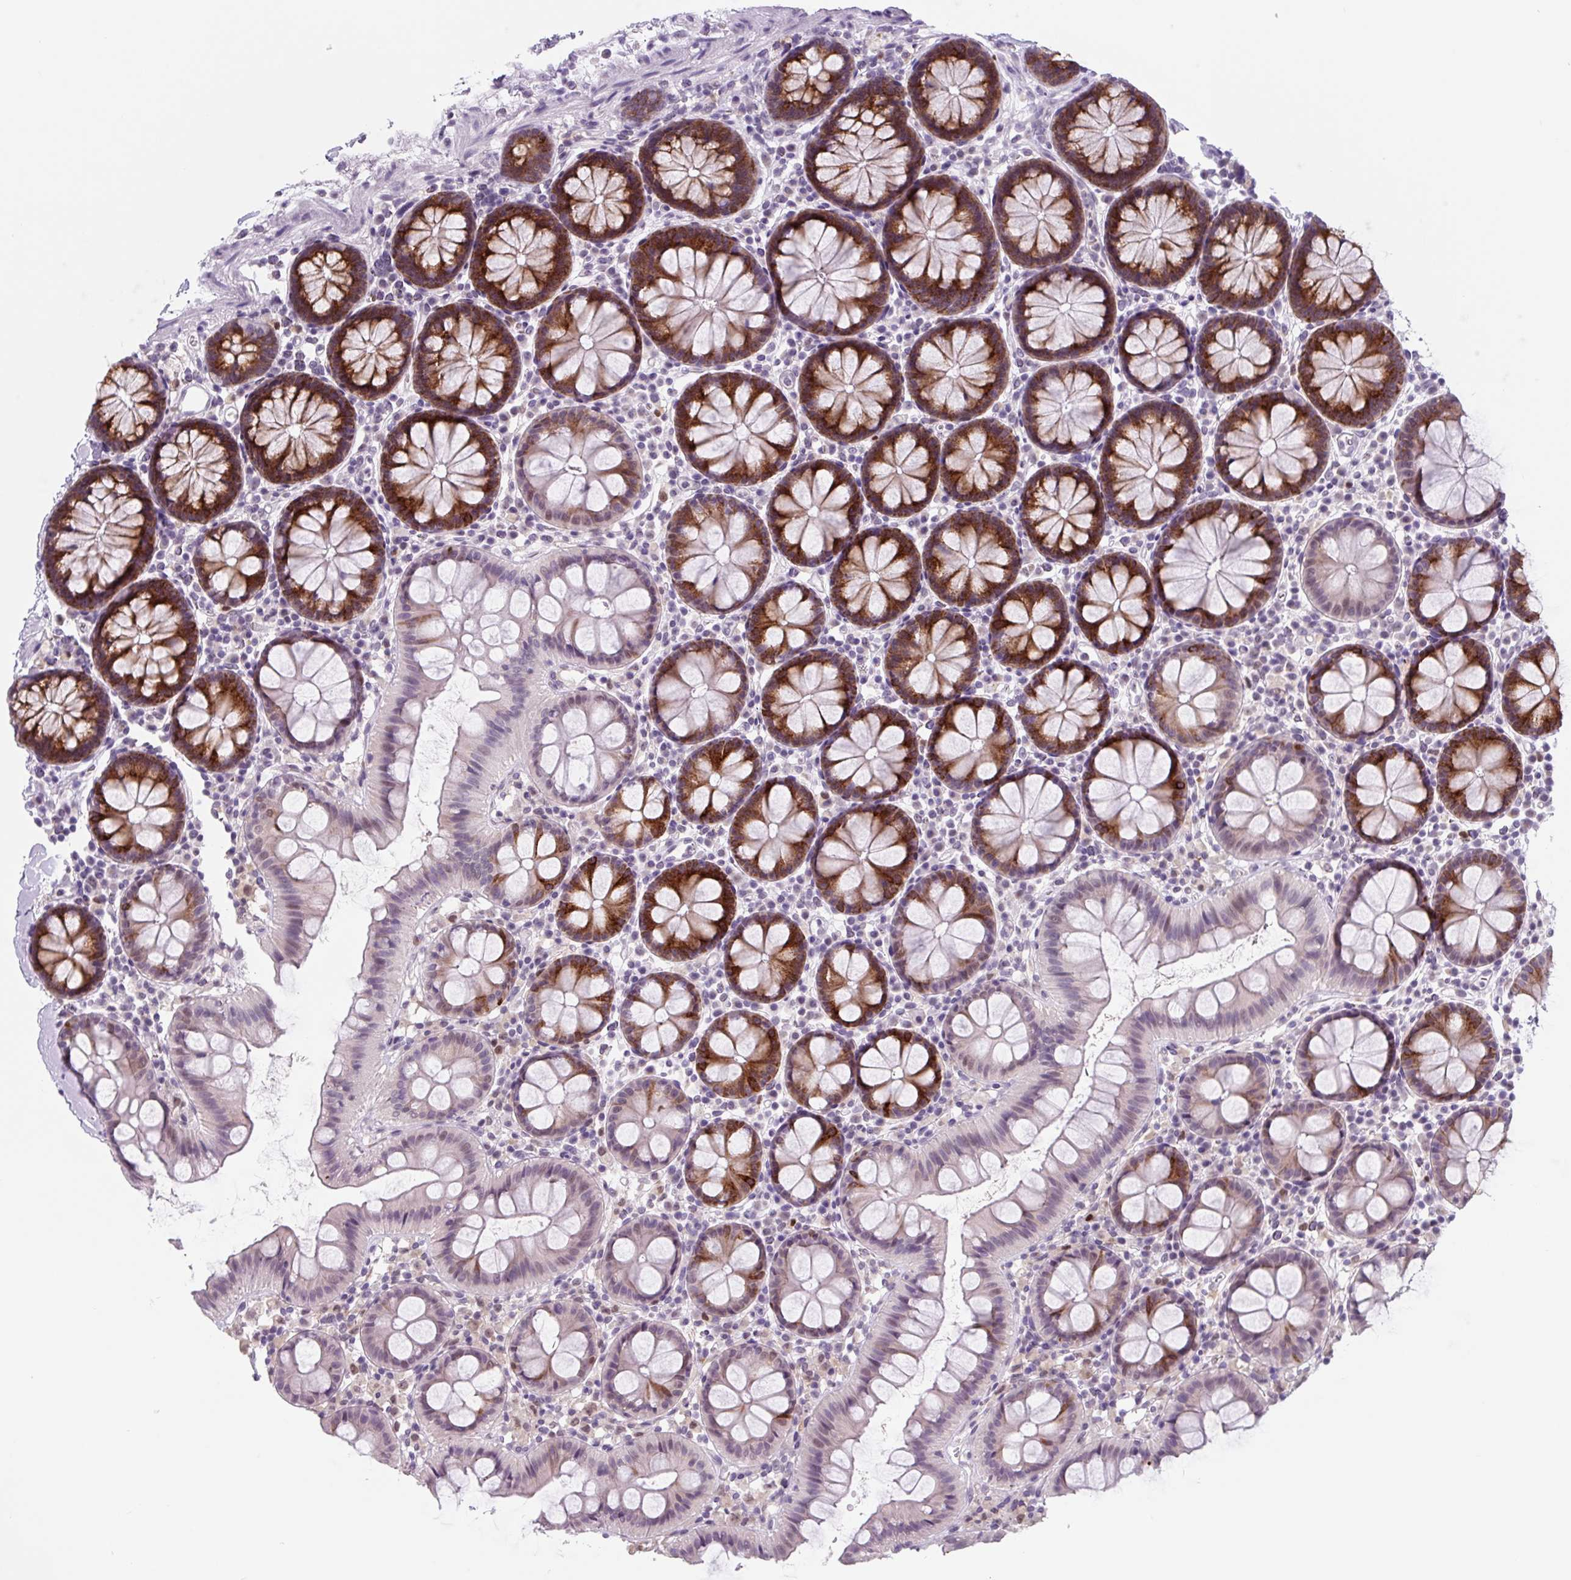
{"staining": {"intensity": "negative", "quantity": "none", "location": "none"}, "tissue": "colon", "cell_type": "Endothelial cells", "image_type": "normal", "snomed": [{"axis": "morphology", "description": "Normal tissue, NOS"}, {"axis": "topography", "description": "Colon"}], "caption": "This is a photomicrograph of IHC staining of unremarkable colon, which shows no staining in endothelial cells. The staining is performed using DAB brown chromogen with nuclei counter-stained in using hematoxylin.", "gene": "TNFRSF8", "patient": {"sex": "male", "age": 75}}